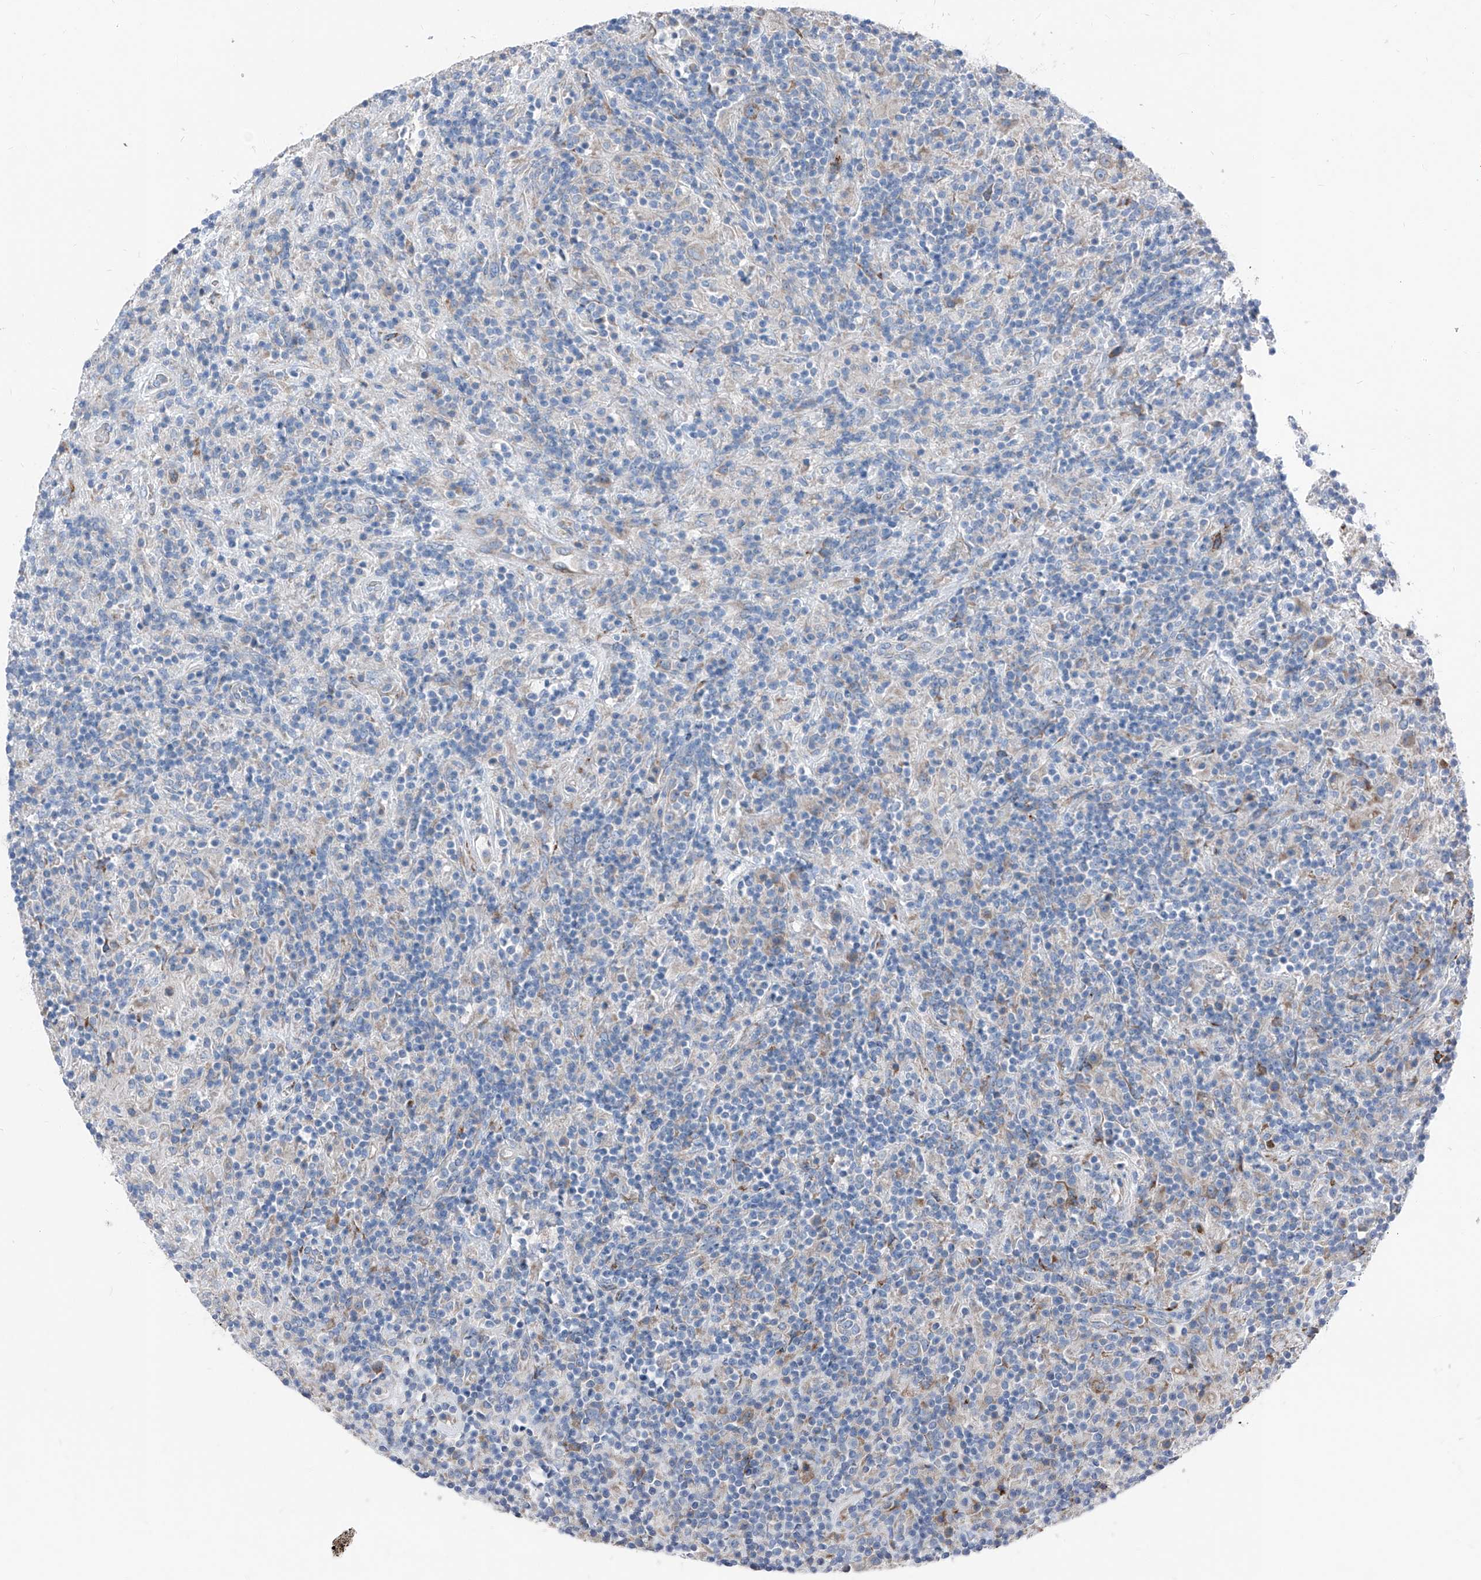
{"staining": {"intensity": "negative", "quantity": "none", "location": "none"}, "tissue": "lymphoma", "cell_type": "Tumor cells", "image_type": "cancer", "snomed": [{"axis": "morphology", "description": "Hodgkin's disease, NOS"}, {"axis": "topography", "description": "Lymph node"}], "caption": "Hodgkin's disease was stained to show a protein in brown. There is no significant positivity in tumor cells. (IHC, brightfield microscopy, high magnification).", "gene": "IFI27", "patient": {"sex": "male", "age": 70}}